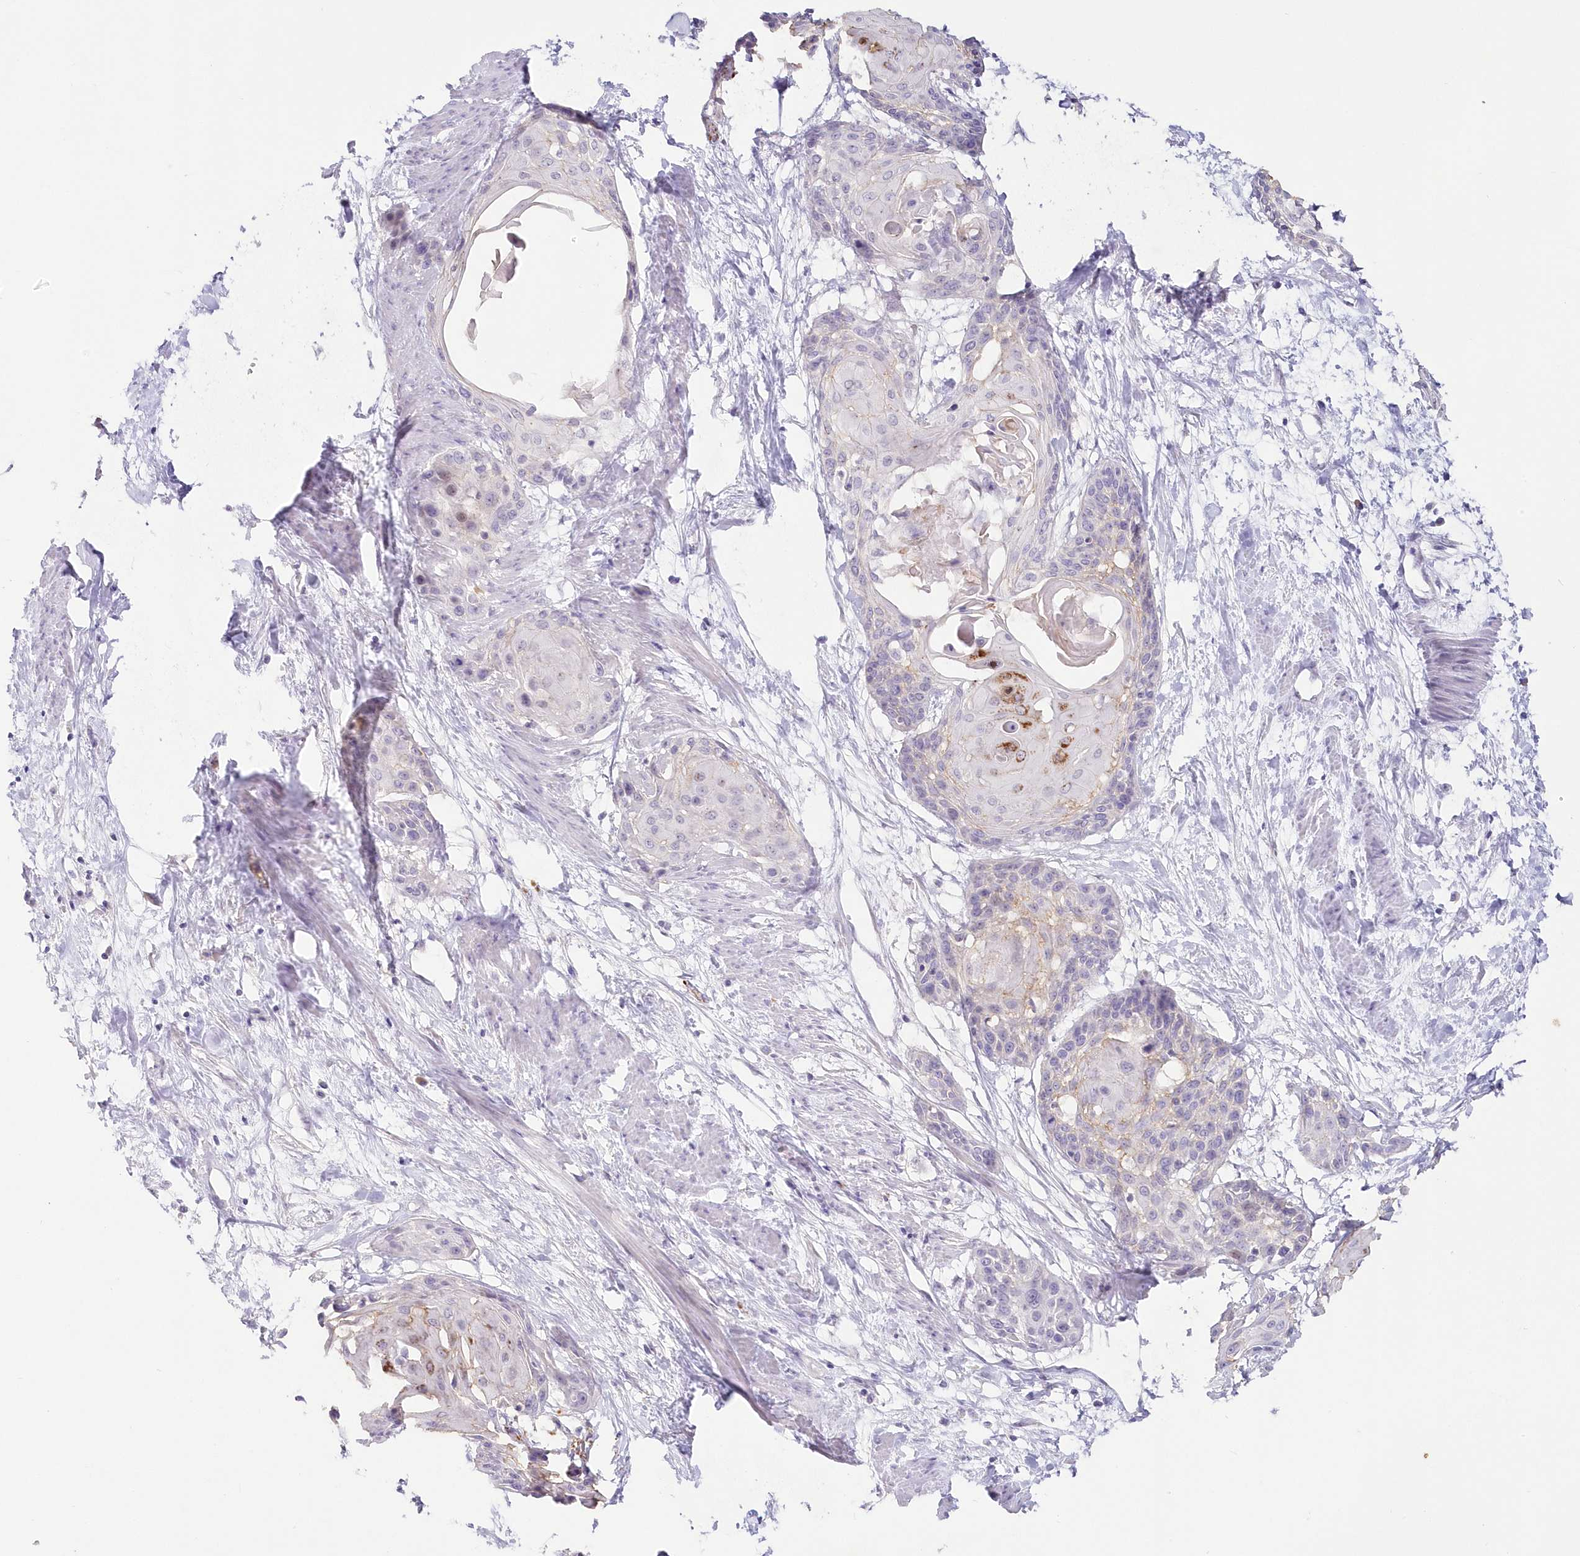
{"staining": {"intensity": "negative", "quantity": "none", "location": "none"}, "tissue": "cervical cancer", "cell_type": "Tumor cells", "image_type": "cancer", "snomed": [{"axis": "morphology", "description": "Squamous cell carcinoma, NOS"}, {"axis": "topography", "description": "Cervix"}], "caption": "Tumor cells show no significant expression in cervical cancer (squamous cell carcinoma).", "gene": "SNED1", "patient": {"sex": "female", "age": 57}}